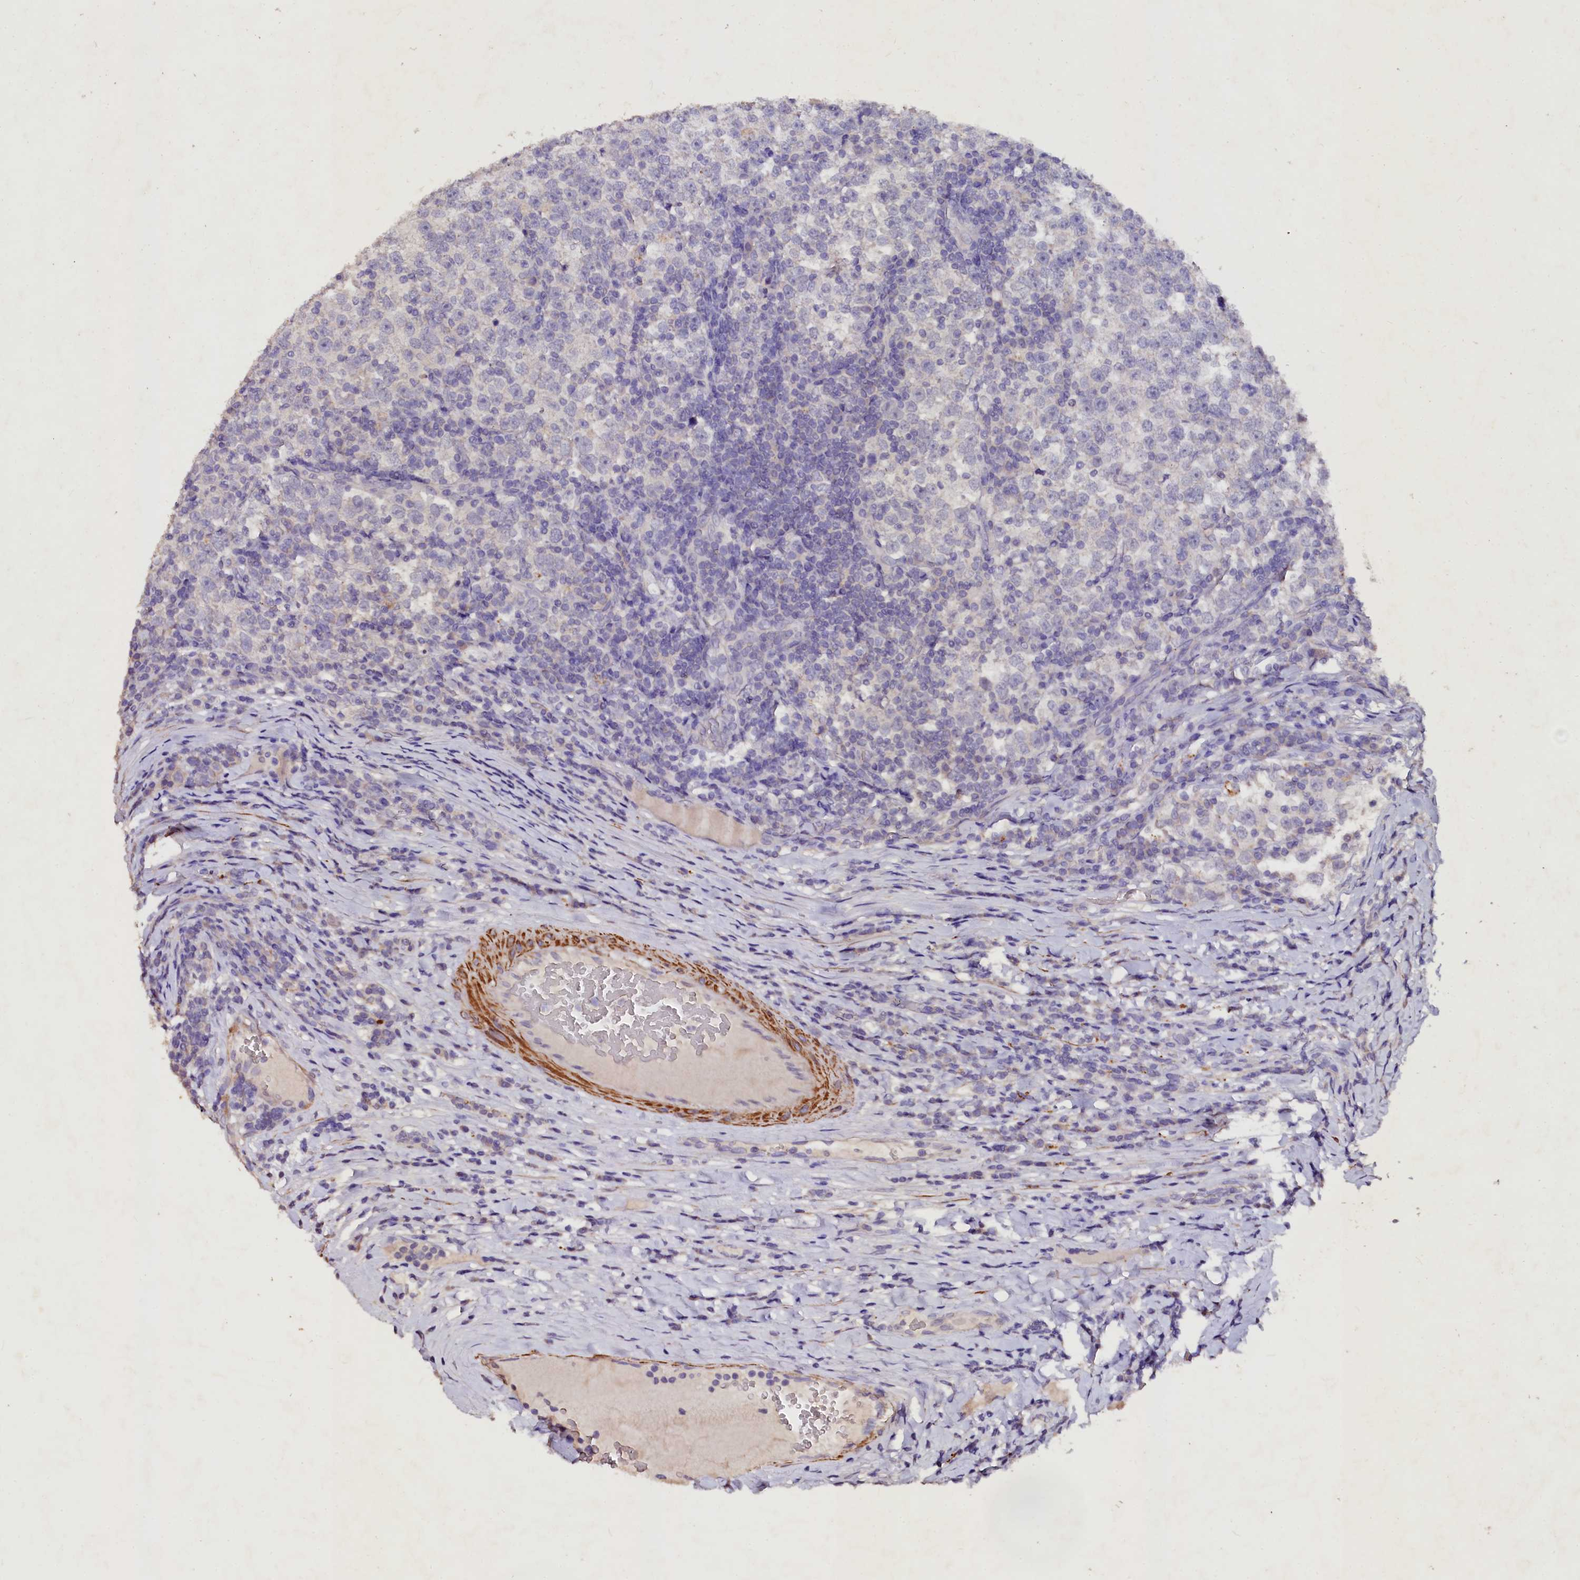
{"staining": {"intensity": "negative", "quantity": "none", "location": "none"}, "tissue": "testis cancer", "cell_type": "Tumor cells", "image_type": "cancer", "snomed": [{"axis": "morphology", "description": "Normal tissue, NOS"}, {"axis": "morphology", "description": "Seminoma, NOS"}, {"axis": "topography", "description": "Testis"}], "caption": "An immunohistochemistry image of testis cancer (seminoma) is shown. There is no staining in tumor cells of testis cancer (seminoma). (IHC, brightfield microscopy, high magnification).", "gene": "VPS36", "patient": {"sex": "male", "age": 43}}